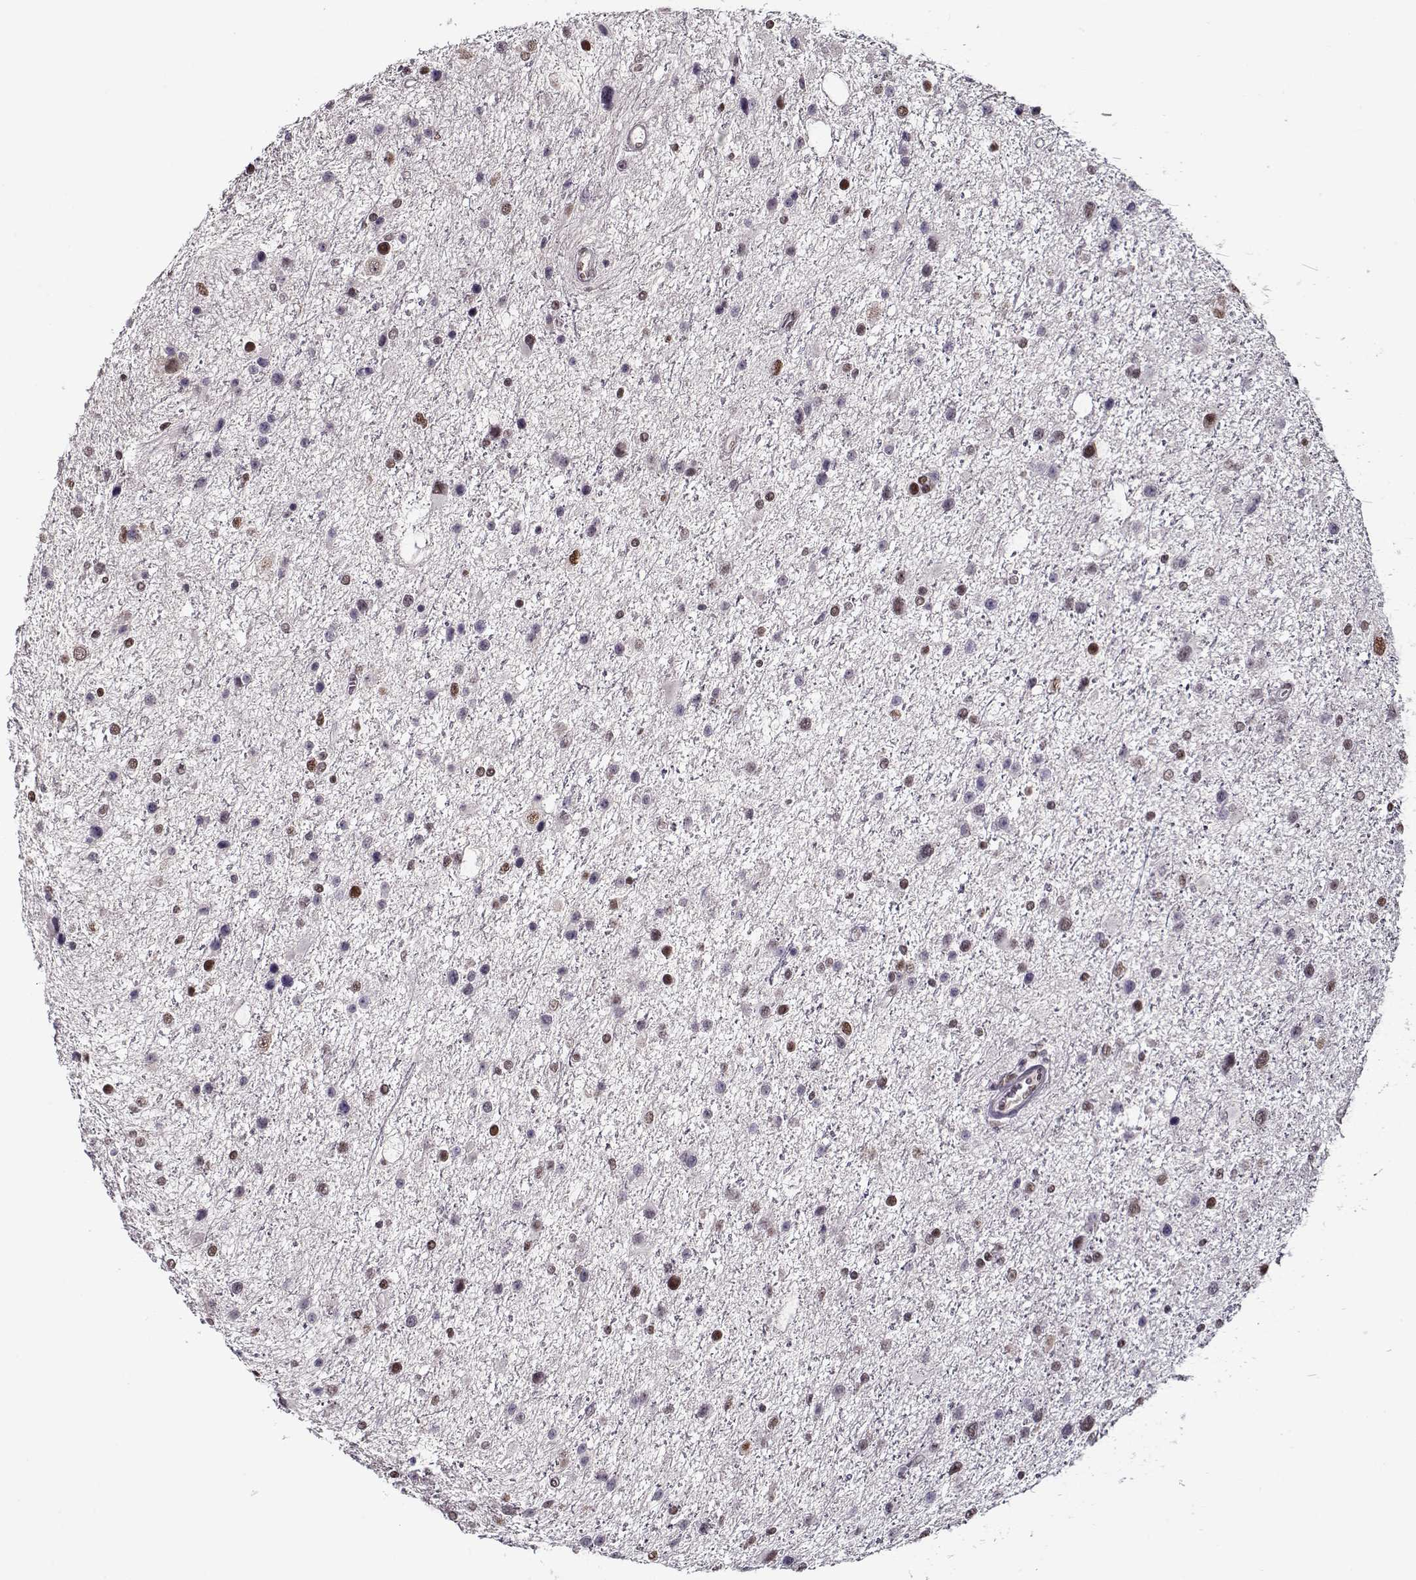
{"staining": {"intensity": "negative", "quantity": "none", "location": "none"}, "tissue": "glioma", "cell_type": "Tumor cells", "image_type": "cancer", "snomed": [{"axis": "morphology", "description": "Glioma, malignant, Low grade"}, {"axis": "topography", "description": "Brain"}], "caption": "High magnification brightfield microscopy of glioma stained with DAB (brown) and counterstained with hematoxylin (blue): tumor cells show no significant positivity. The staining is performed using DAB brown chromogen with nuclei counter-stained in using hematoxylin.", "gene": "PRMT8", "patient": {"sex": "female", "age": 32}}